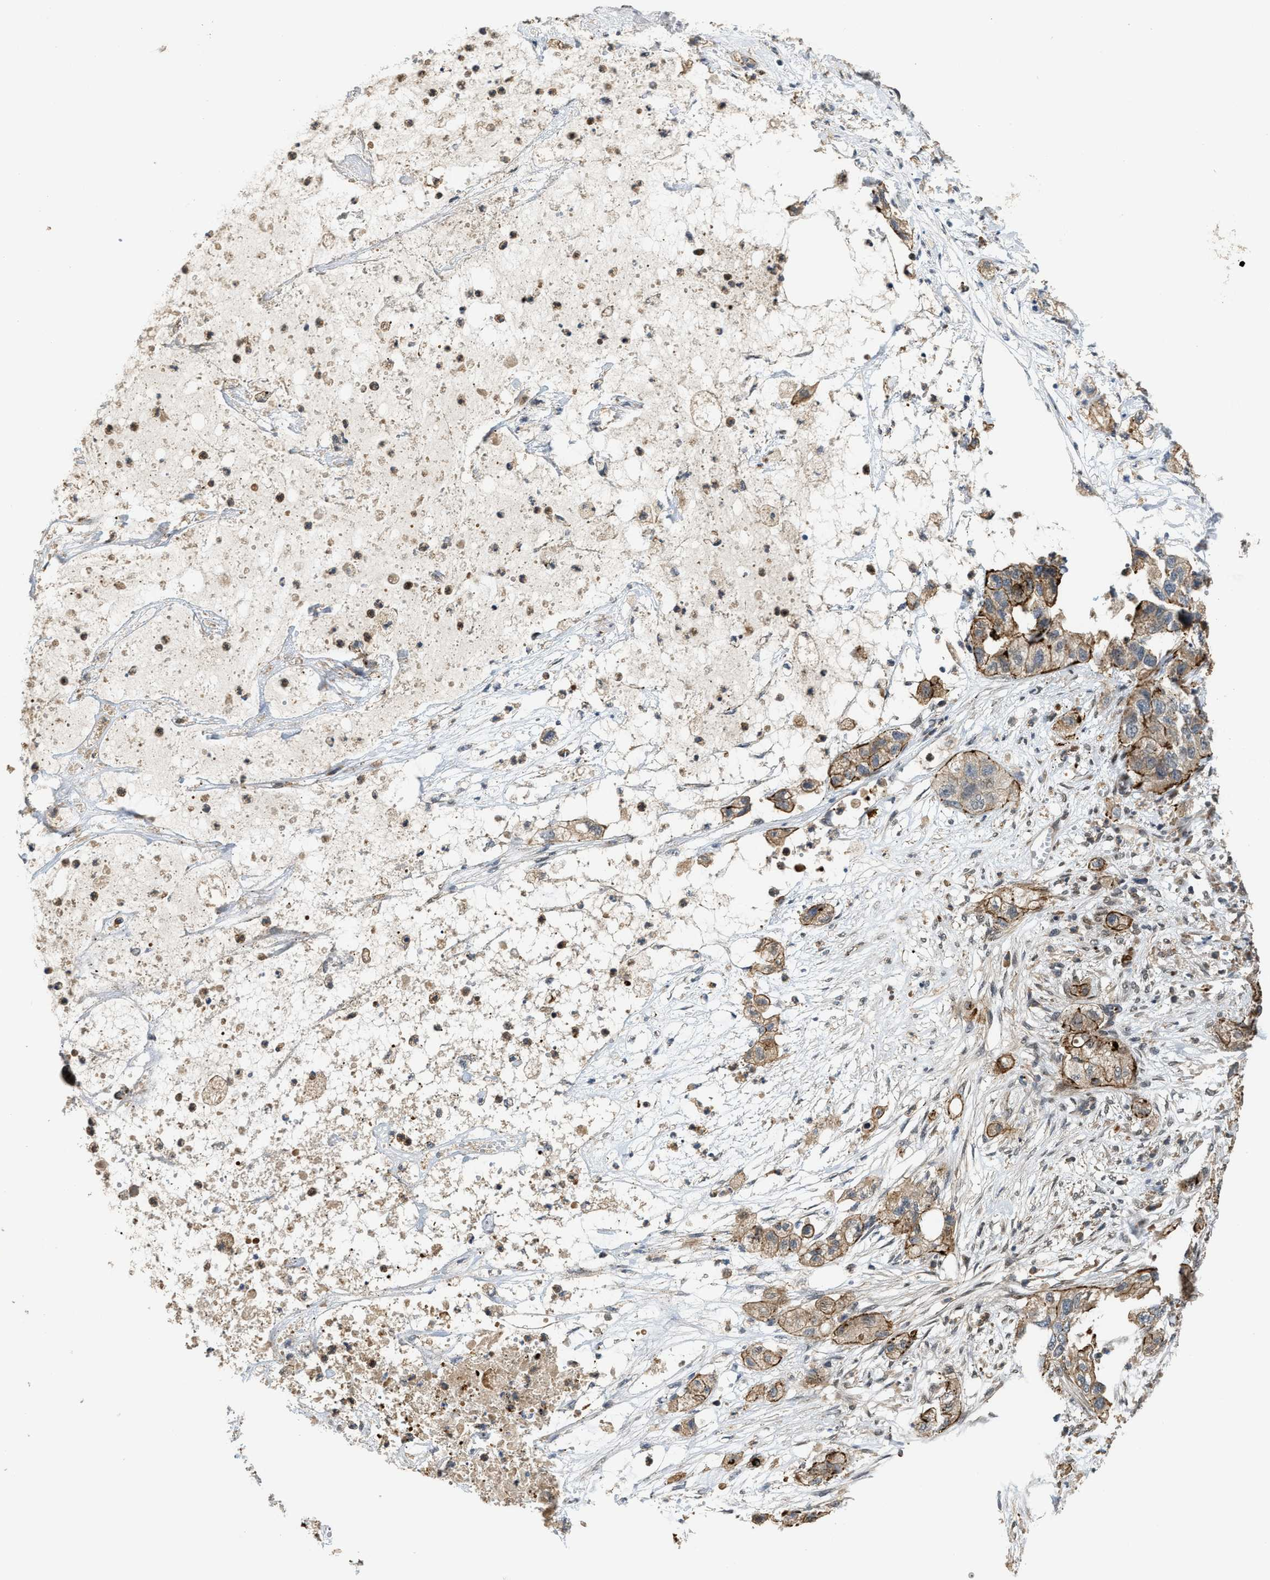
{"staining": {"intensity": "moderate", "quantity": ">75%", "location": "cytoplasmic/membranous"}, "tissue": "pancreatic cancer", "cell_type": "Tumor cells", "image_type": "cancer", "snomed": [{"axis": "morphology", "description": "Adenocarcinoma, NOS"}, {"axis": "topography", "description": "Pancreas"}], "caption": "A brown stain highlights moderate cytoplasmic/membranous positivity of a protein in pancreatic adenocarcinoma tumor cells. (DAB (3,3'-diaminobenzidine) = brown stain, brightfield microscopy at high magnification).", "gene": "DPF2", "patient": {"sex": "female", "age": 78}}